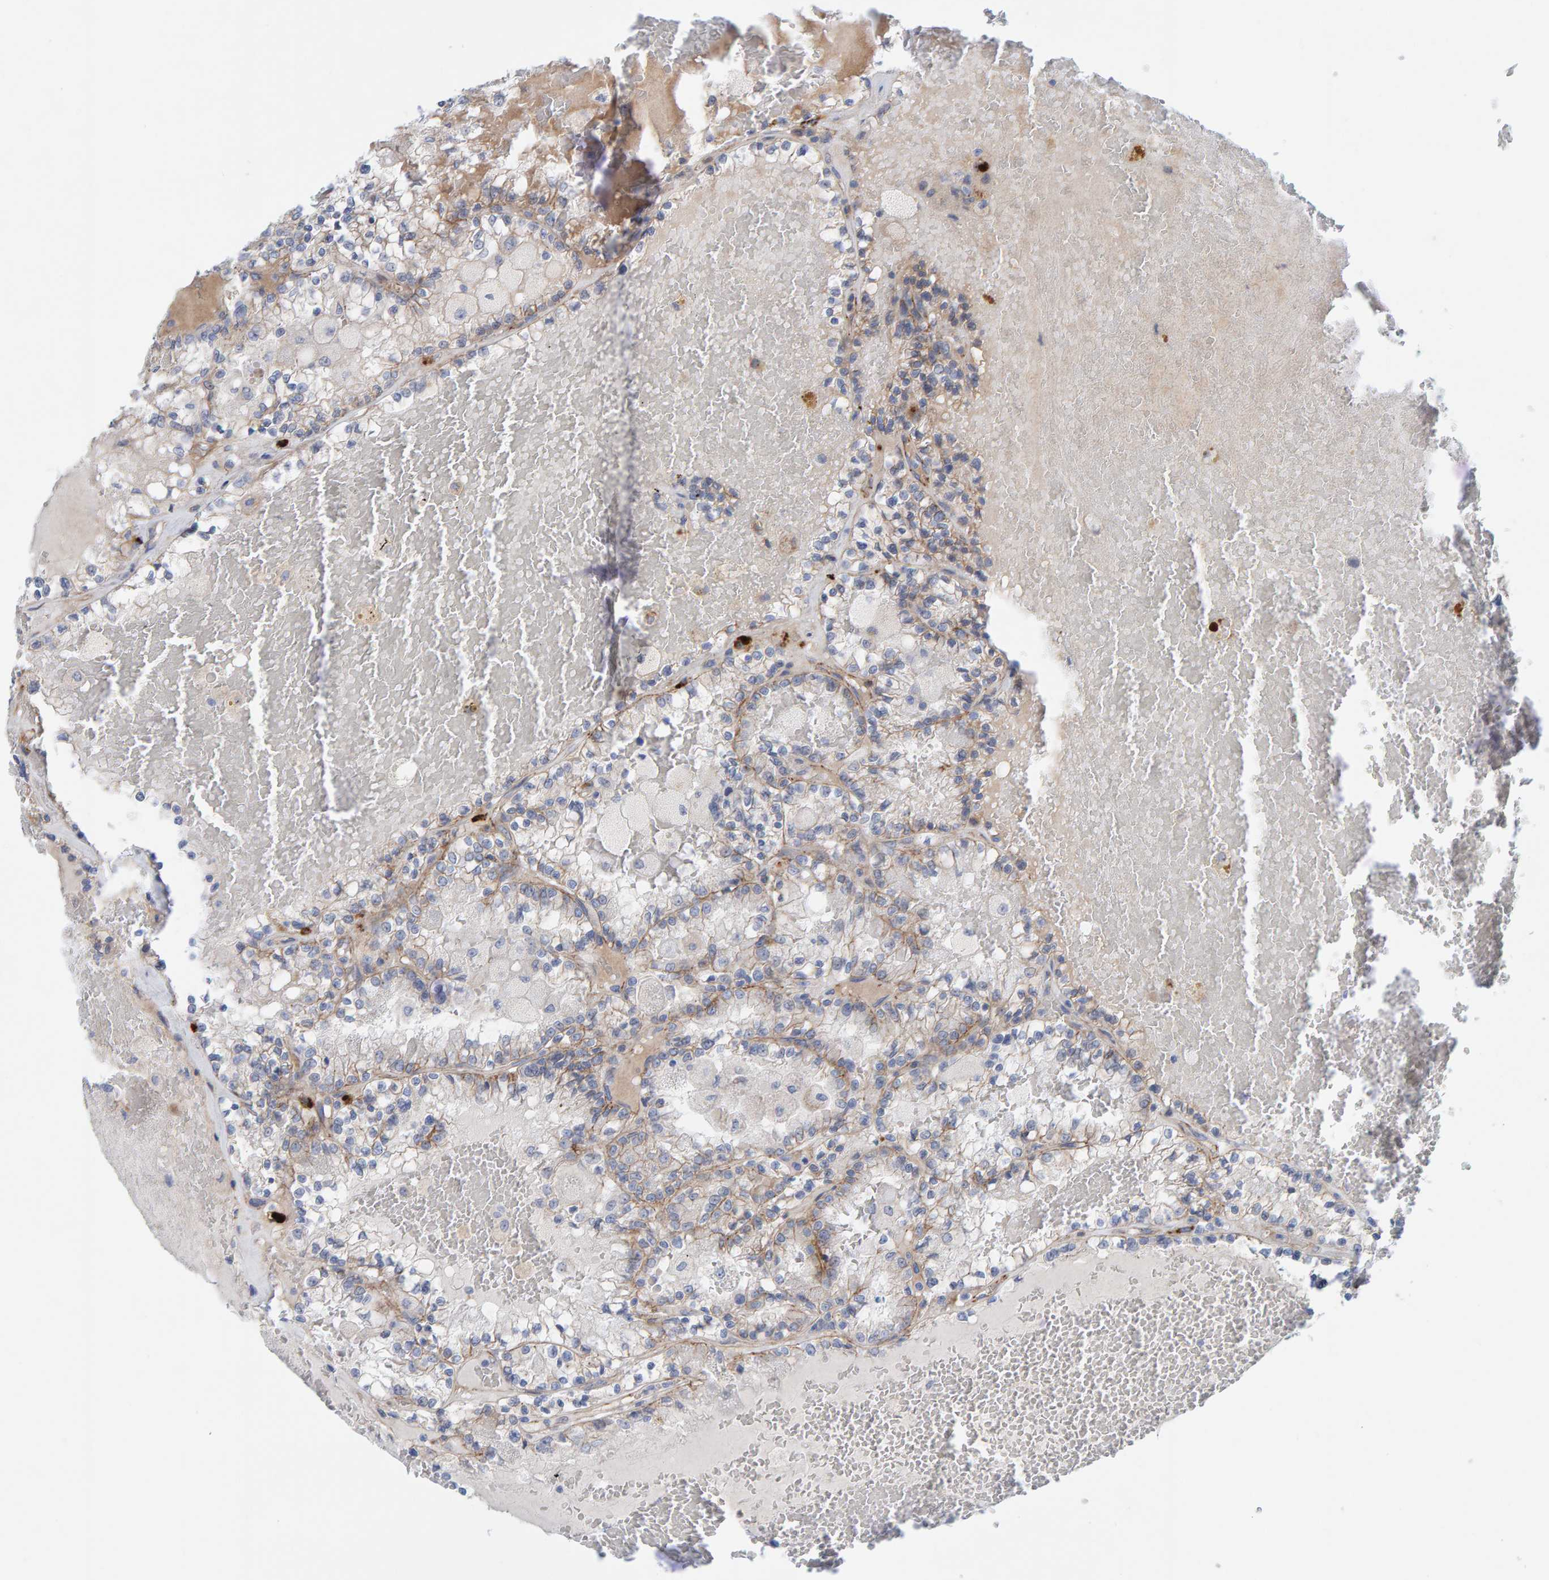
{"staining": {"intensity": "negative", "quantity": "none", "location": "none"}, "tissue": "renal cancer", "cell_type": "Tumor cells", "image_type": "cancer", "snomed": [{"axis": "morphology", "description": "Adenocarcinoma, NOS"}, {"axis": "topography", "description": "Kidney"}], "caption": "A high-resolution micrograph shows immunohistochemistry (IHC) staining of renal cancer, which shows no significant positivity in tumor cells.", "gene": "KRBA2", "patient": {"sex": "female", "age": 56}}